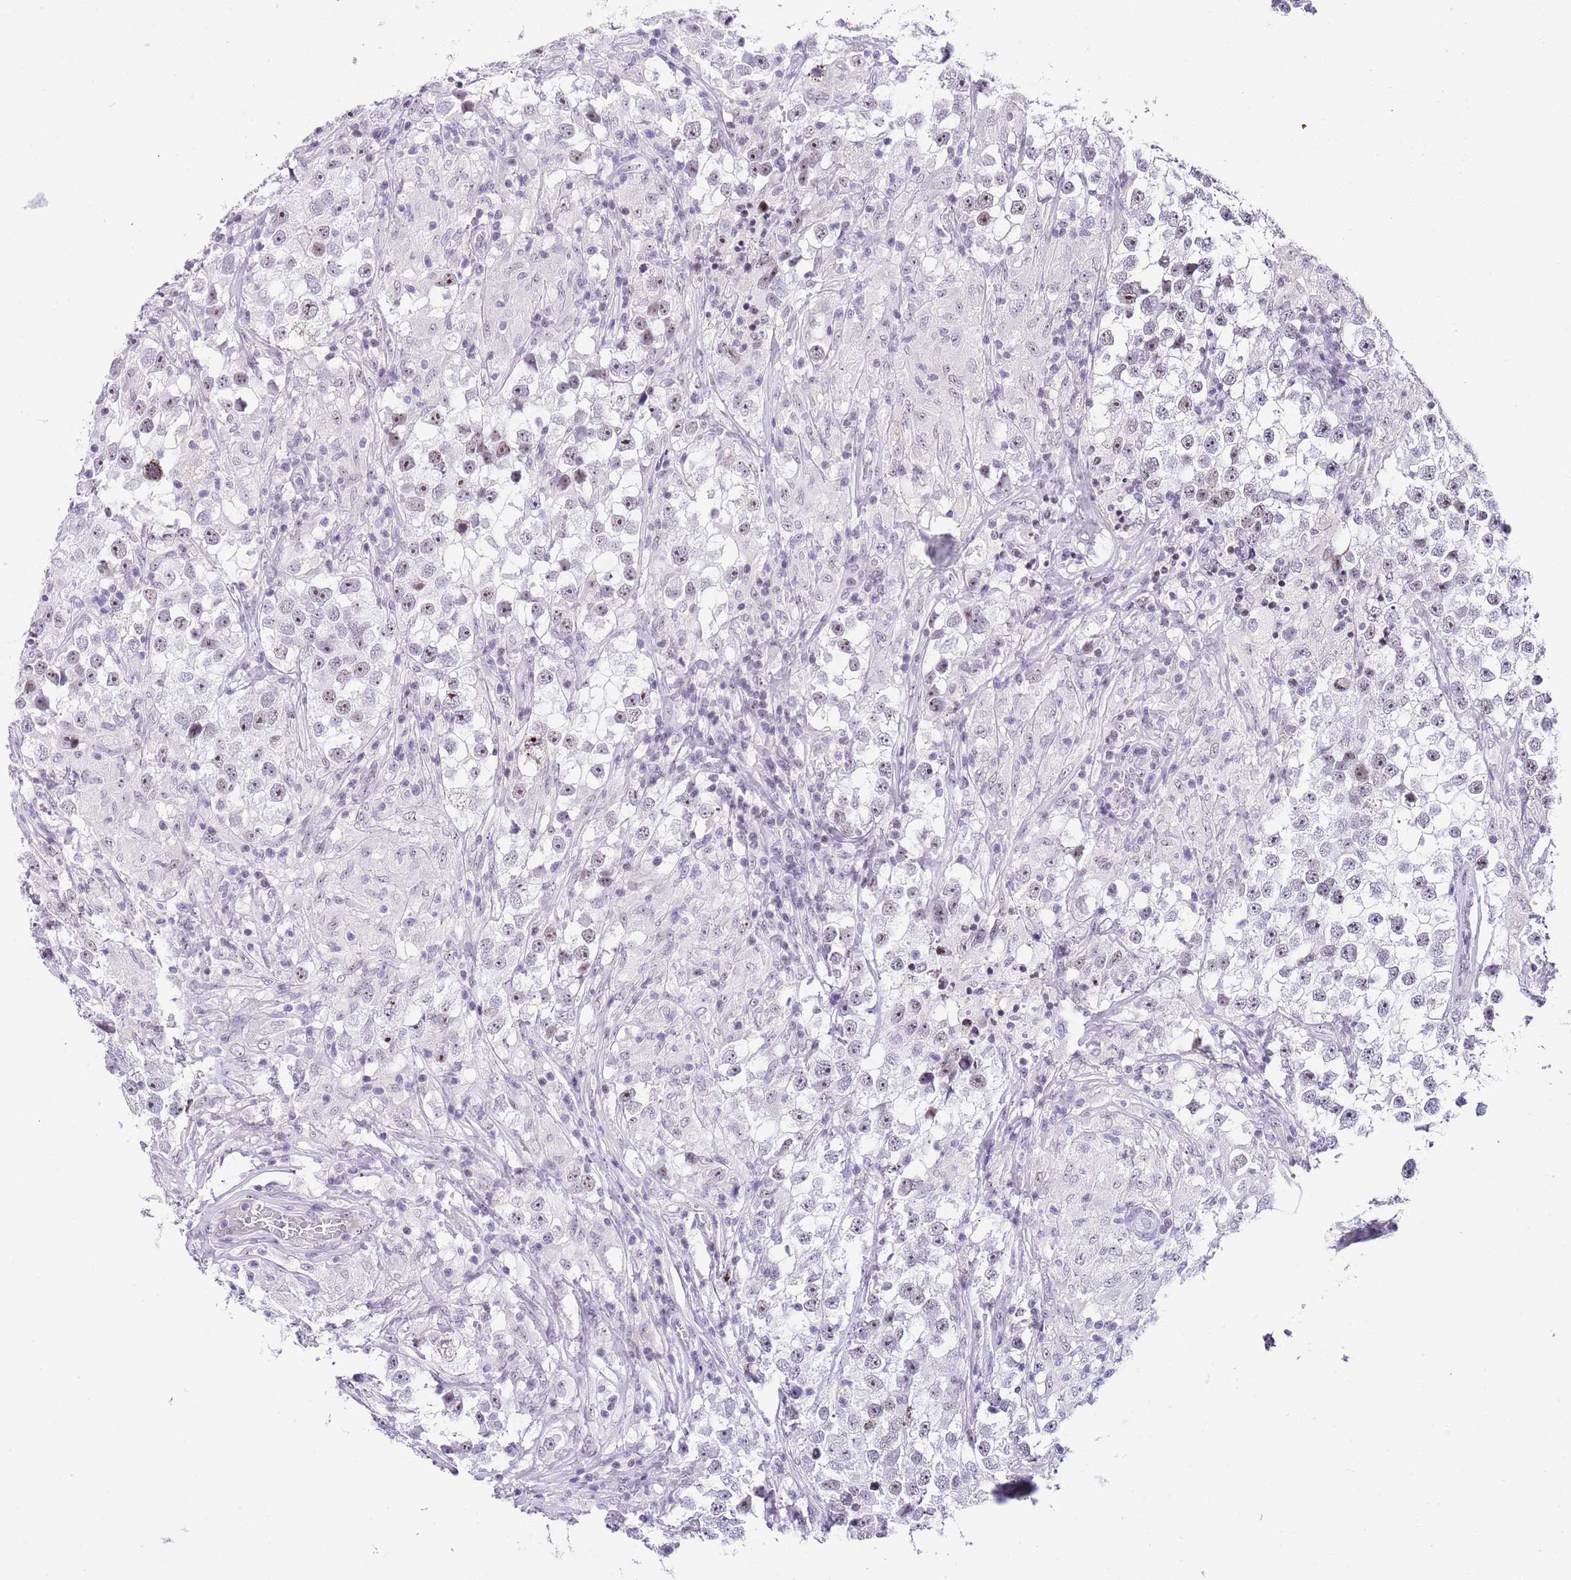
{"staining": {"intensity": "weak", "quantity": "25%-75%", "location": "nuclear"}, "tissue": "testis cancer", "cell_type": "Tumor cells", "image_type": "cancer", "snomed": [{"axis": "morphology", "description": "Seminoma, NOS"}, {"axis": "topography", "description": "Testis"}], "caption": "The image reveals a brown stain indicating the presence of a protein in the nuclear of tumor cells in testis cancer.", "gene": "NOP56", "patient": {"sex": "male", "age": 46}}